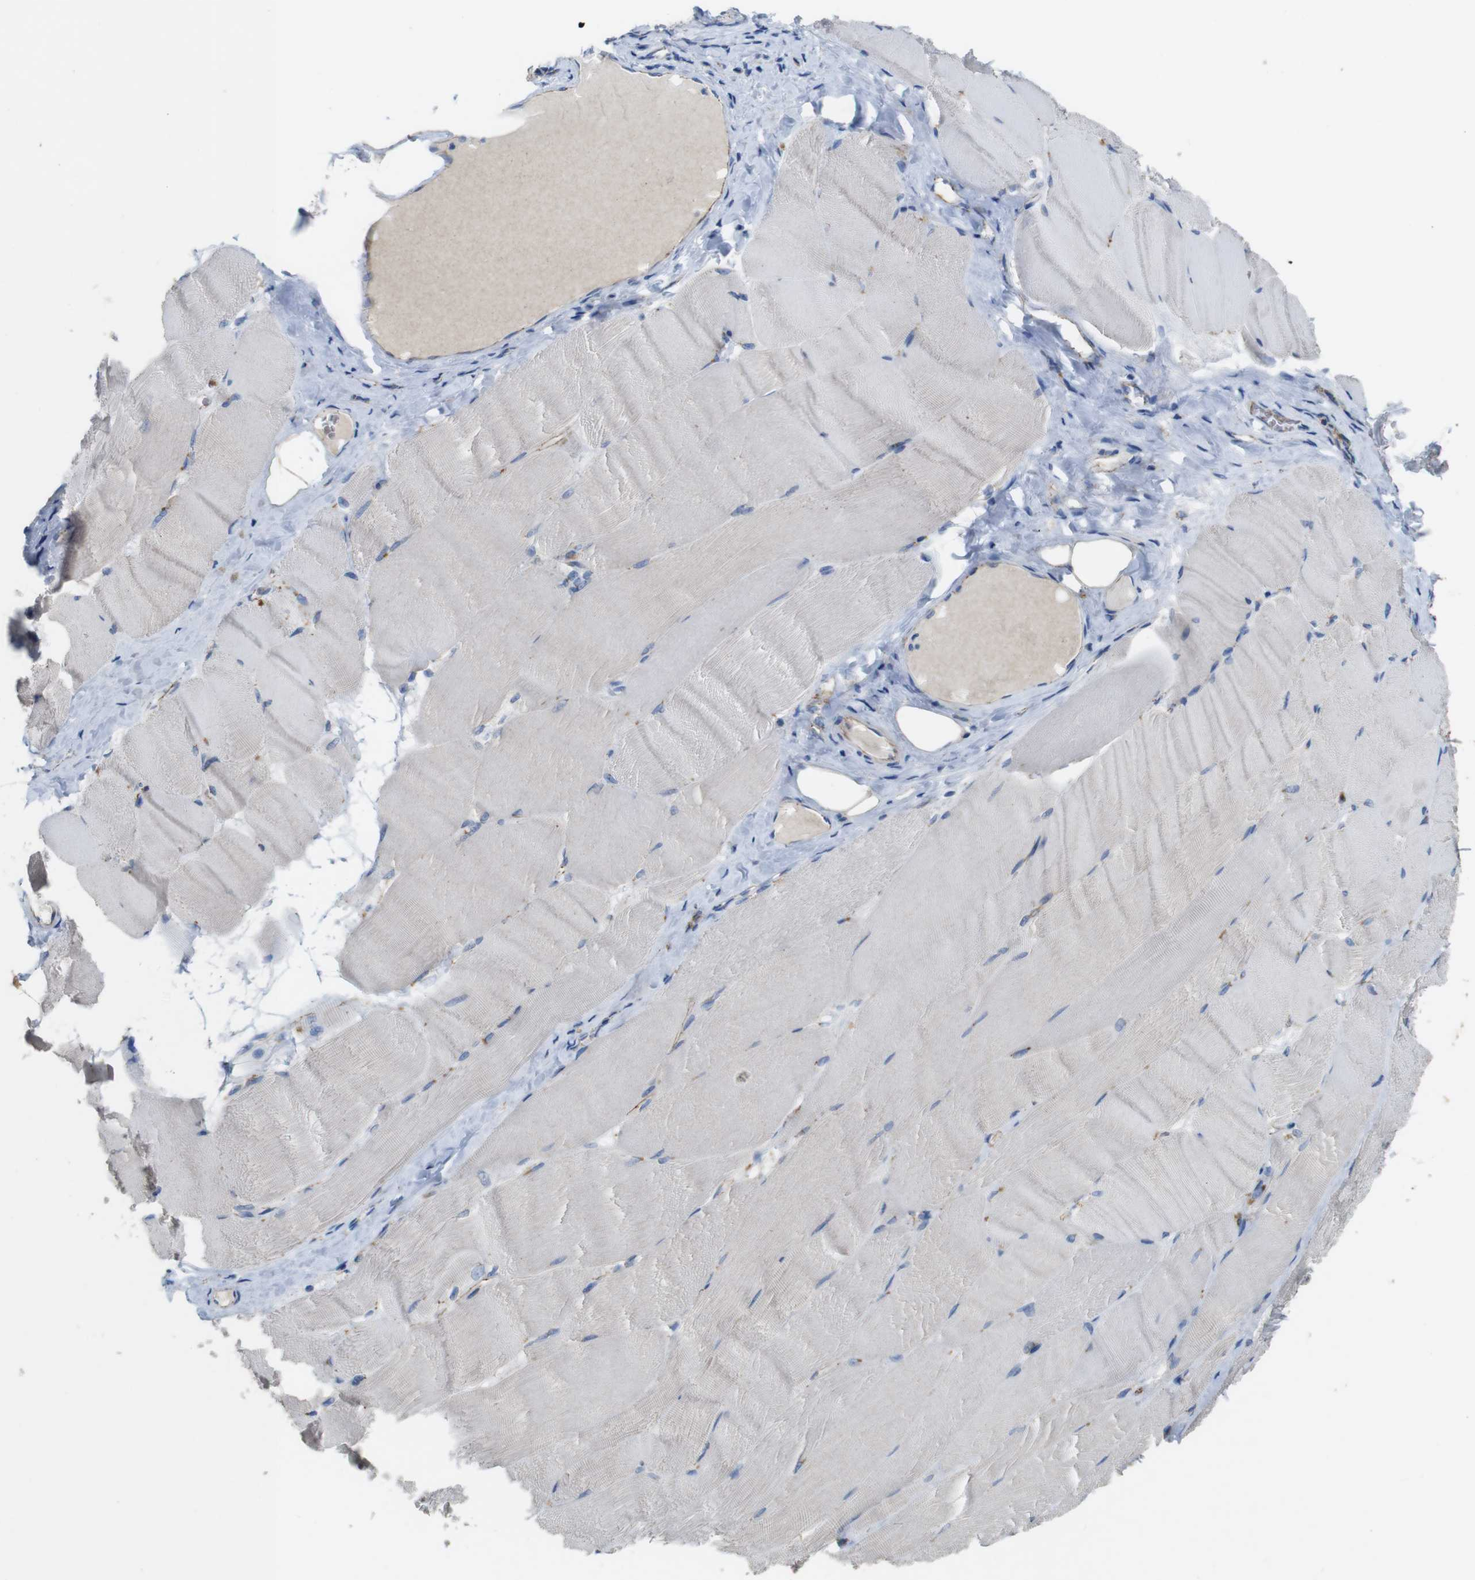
{"staining": {"intensity": "negative", "quantity": "none", "location": "none"}, "tissue": "skeletal muscle", "cell_type": "Myocytes", "image_type": "normal", "snomed": [{"axis": "morphology", "description": "Normal tissue, NOS"}, {"axis": "morphology", "description": "Squamous cell carcinoma, NOS"}, {"axis": "topography", "description": "Skeletal muscle"}], "caption": "This is an immunohistochemistry (IHC) image of unremarkable human skeletal muscle. There is no expression in myocytes.", "gene": "NHLRC3", "patient": {"sex": "male", "age": 51}}